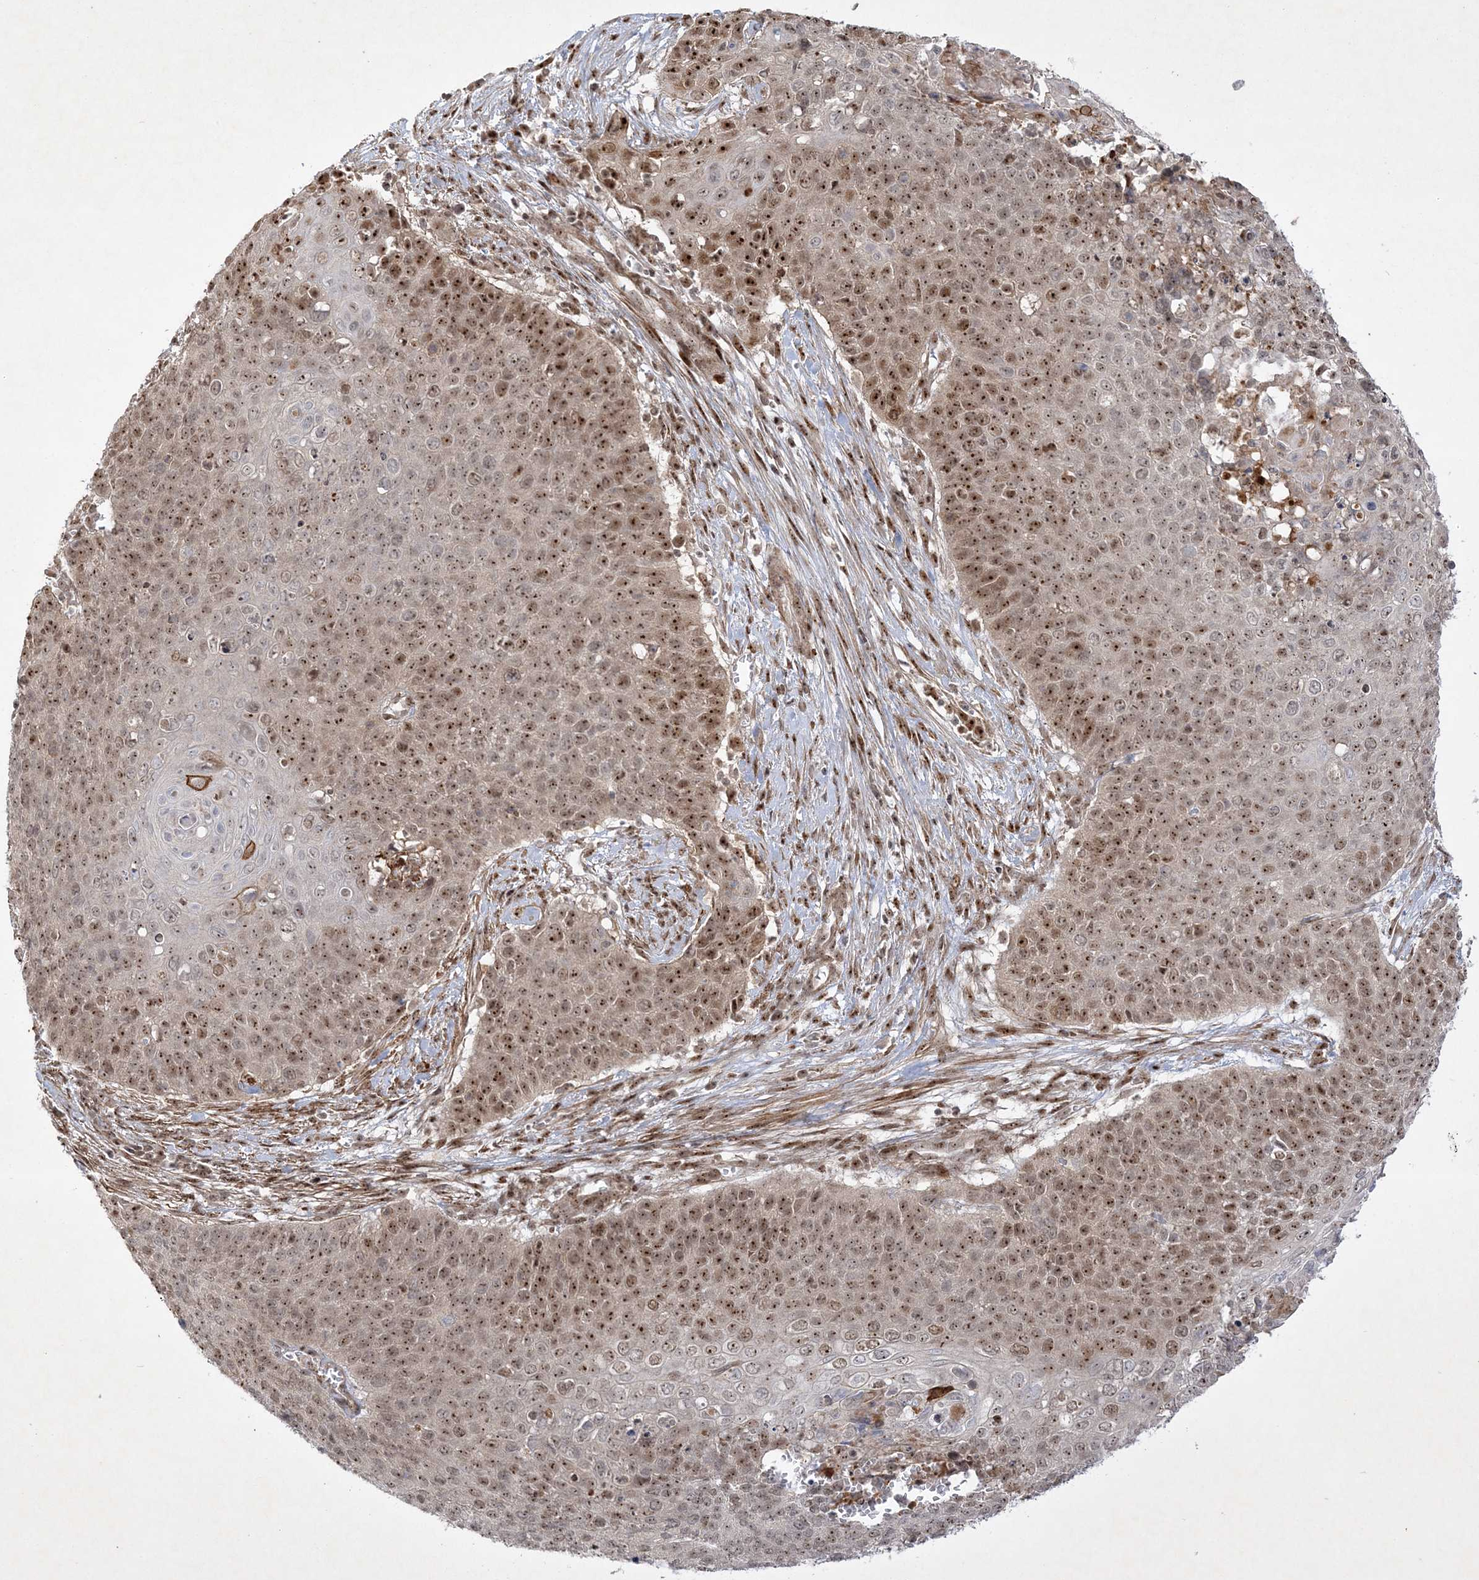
{"staining": {"intensity": "moderate", "quantity": ">75%", "location": "nuclear"}, "tissue": "cervical cancer", "cell_type": "Tumor cells", "image_type": "cancer", "snomed": [{"axis": "morphology", "description": "Squamous cell carcinoma, NOS"}, {"axis": "topography", "description": "Cervix"}], "caption": "Immunohistochemical staining of human squamous cell carcinoma (cervical) demonstrates medium levels of moderate nuclear positivity in about >75% of tumor cells. Using DAB (brown) and hematoxylin (blue) stains, captured at high magnification using brightfield microscopy.", "gene": "NPM3", "patient": {"sex": "female", "age": 39}}